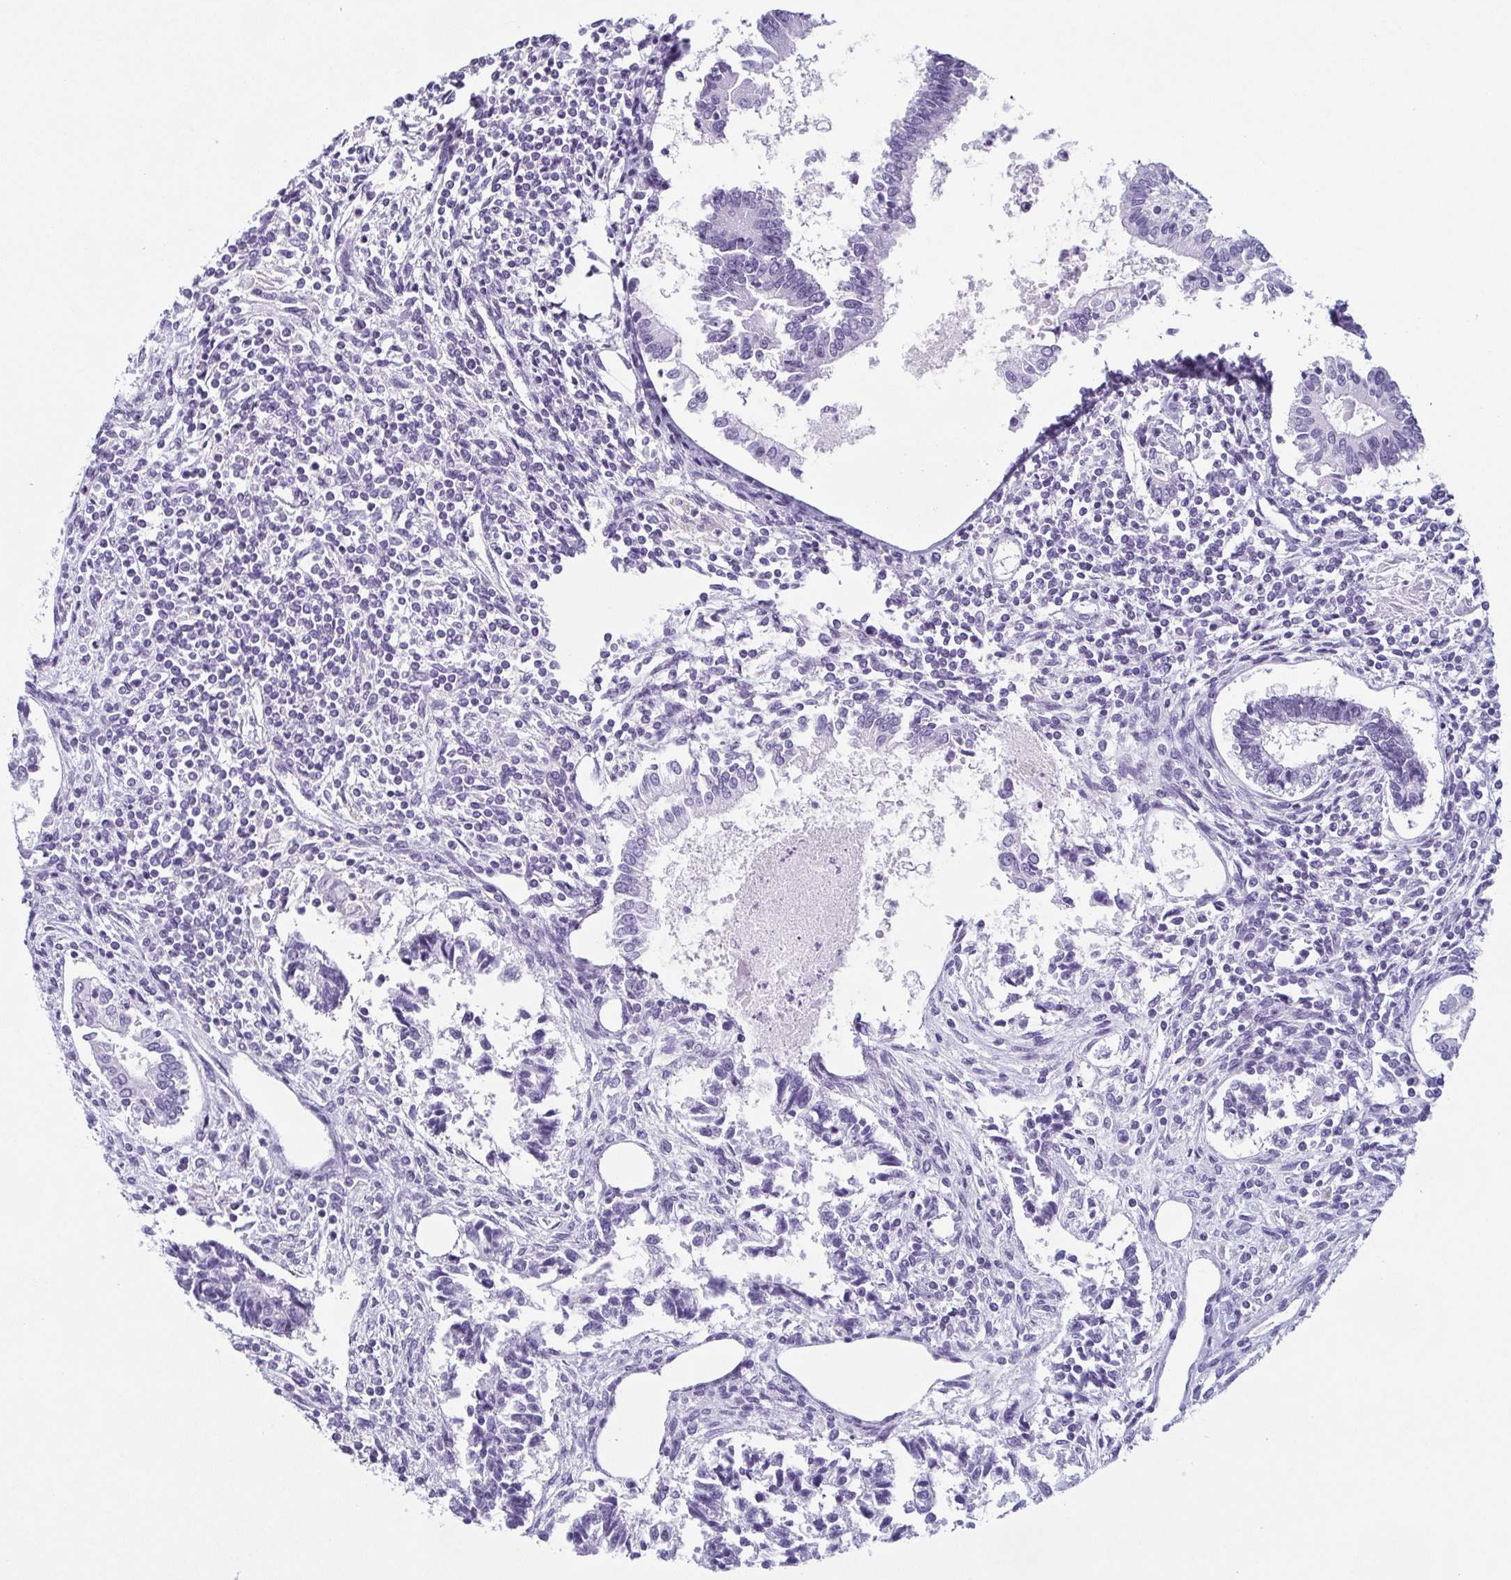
{"staining": {"intensity": "negative", "quantity": "none", "location": "none"}, "tissue": "testis cancer", "cell_type": "Tumor cells", "image_type": "cancer", "snomed": [{"axis": "morphology", "description": "Carcinoma, Embryonal, NOS"}, {"axis": "topography", "description": "Testis"}], "caption": "Tumor cells are negative for protein expression in human testis embryonal carcinoma.", "gene": "KRT78", "patient": {"sex": "male", "age": 37}}